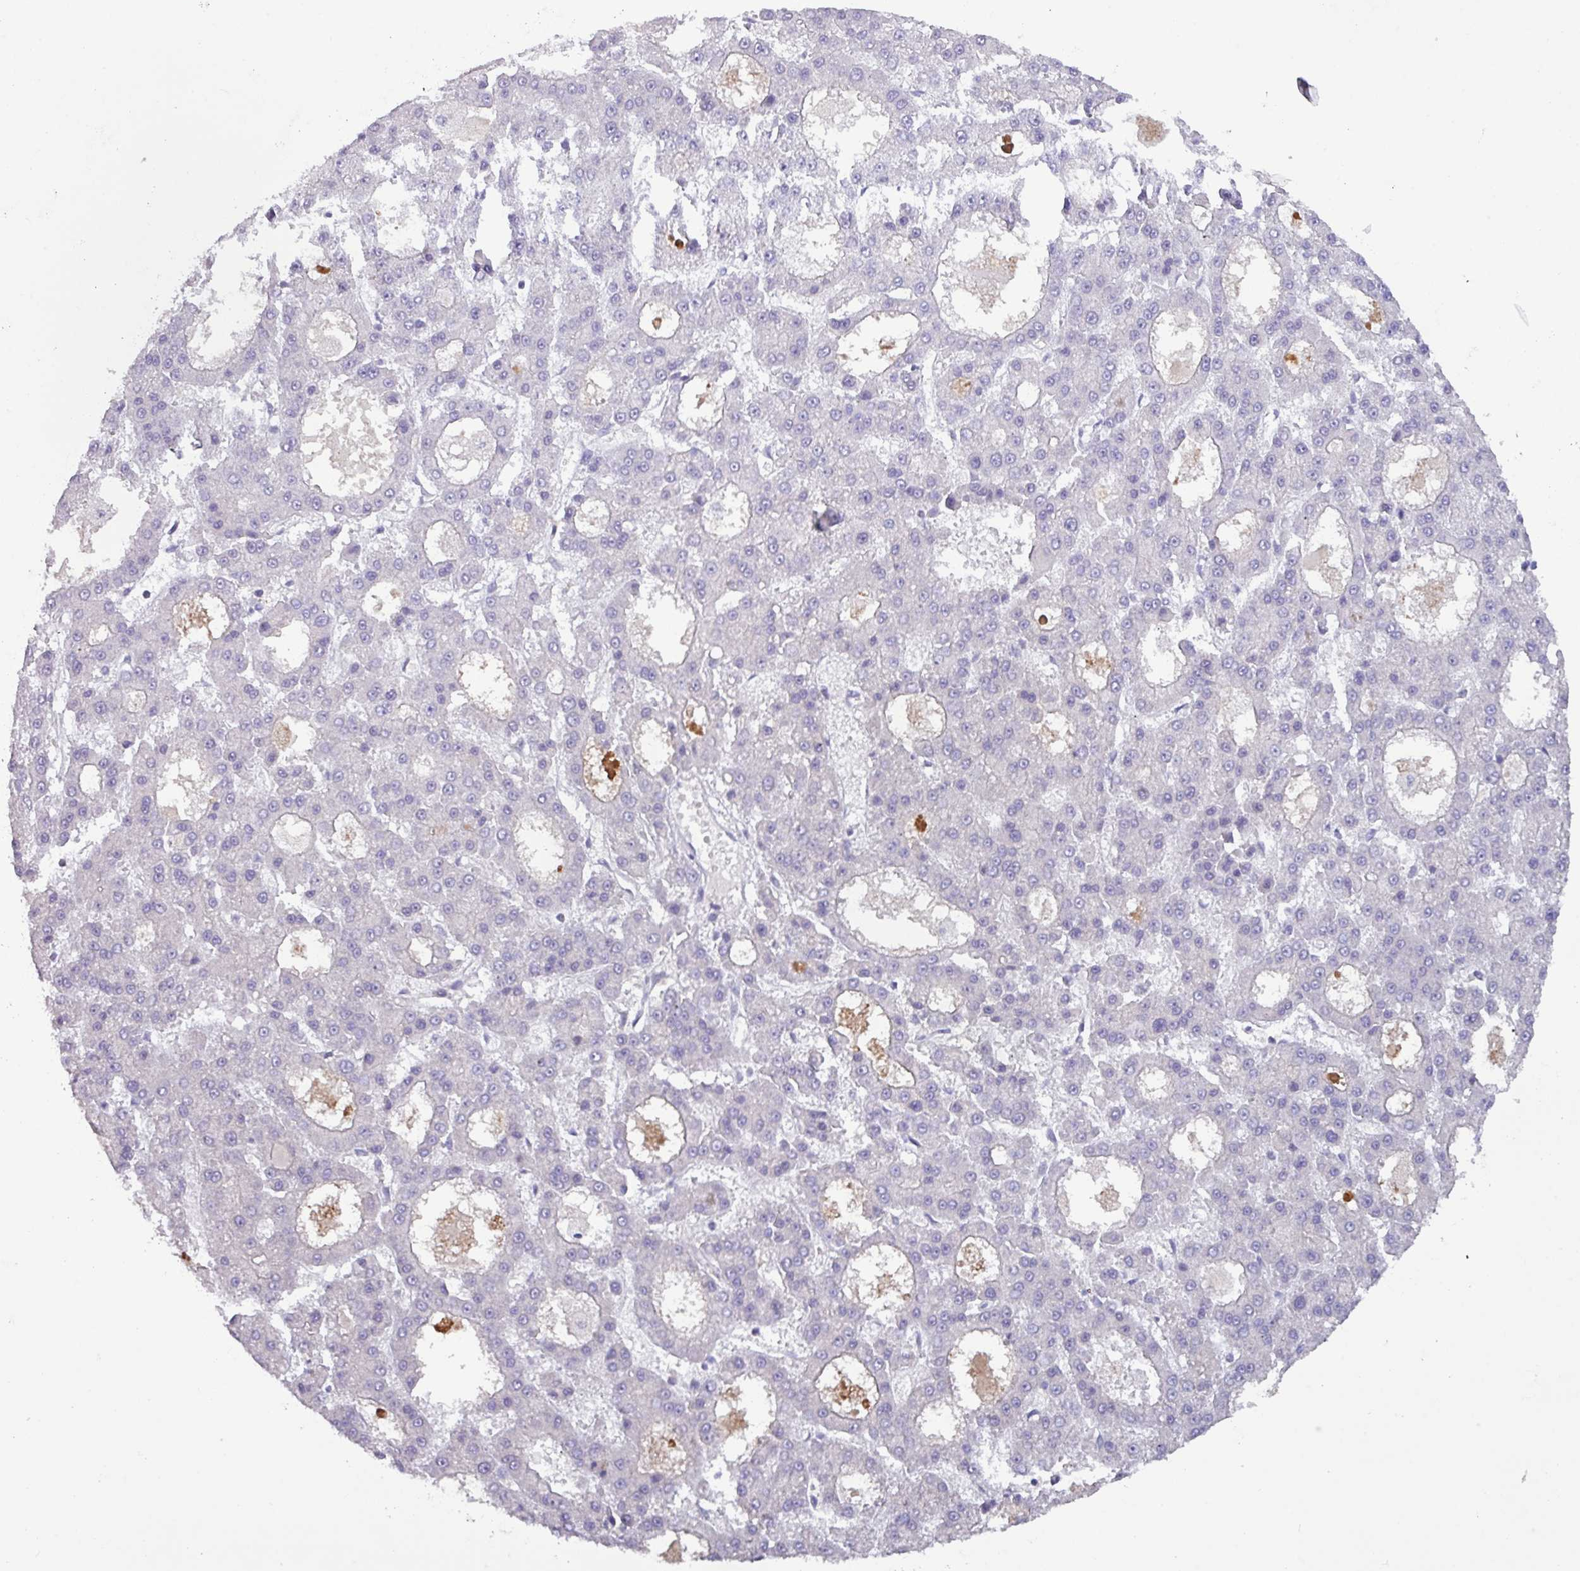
{"staining": {"intensity": "negative", "quantity": "none", "location": "none"}, "tissue": "liver cancer", "cell_type": "Tumor cells", "image_type": "cancer", "snomed": [{"axis": "morphology", "description": "Carcinoma, Hepatocellular, NOS"}, {"axis": "topography", "description": "Liver"}], "caption": "Image shows no significant protein positivity in tumor cells of hepatocellular carcinoma (liver).", "gene": "TNFSF12", "patient": {"sex": "male", "age": 70}}